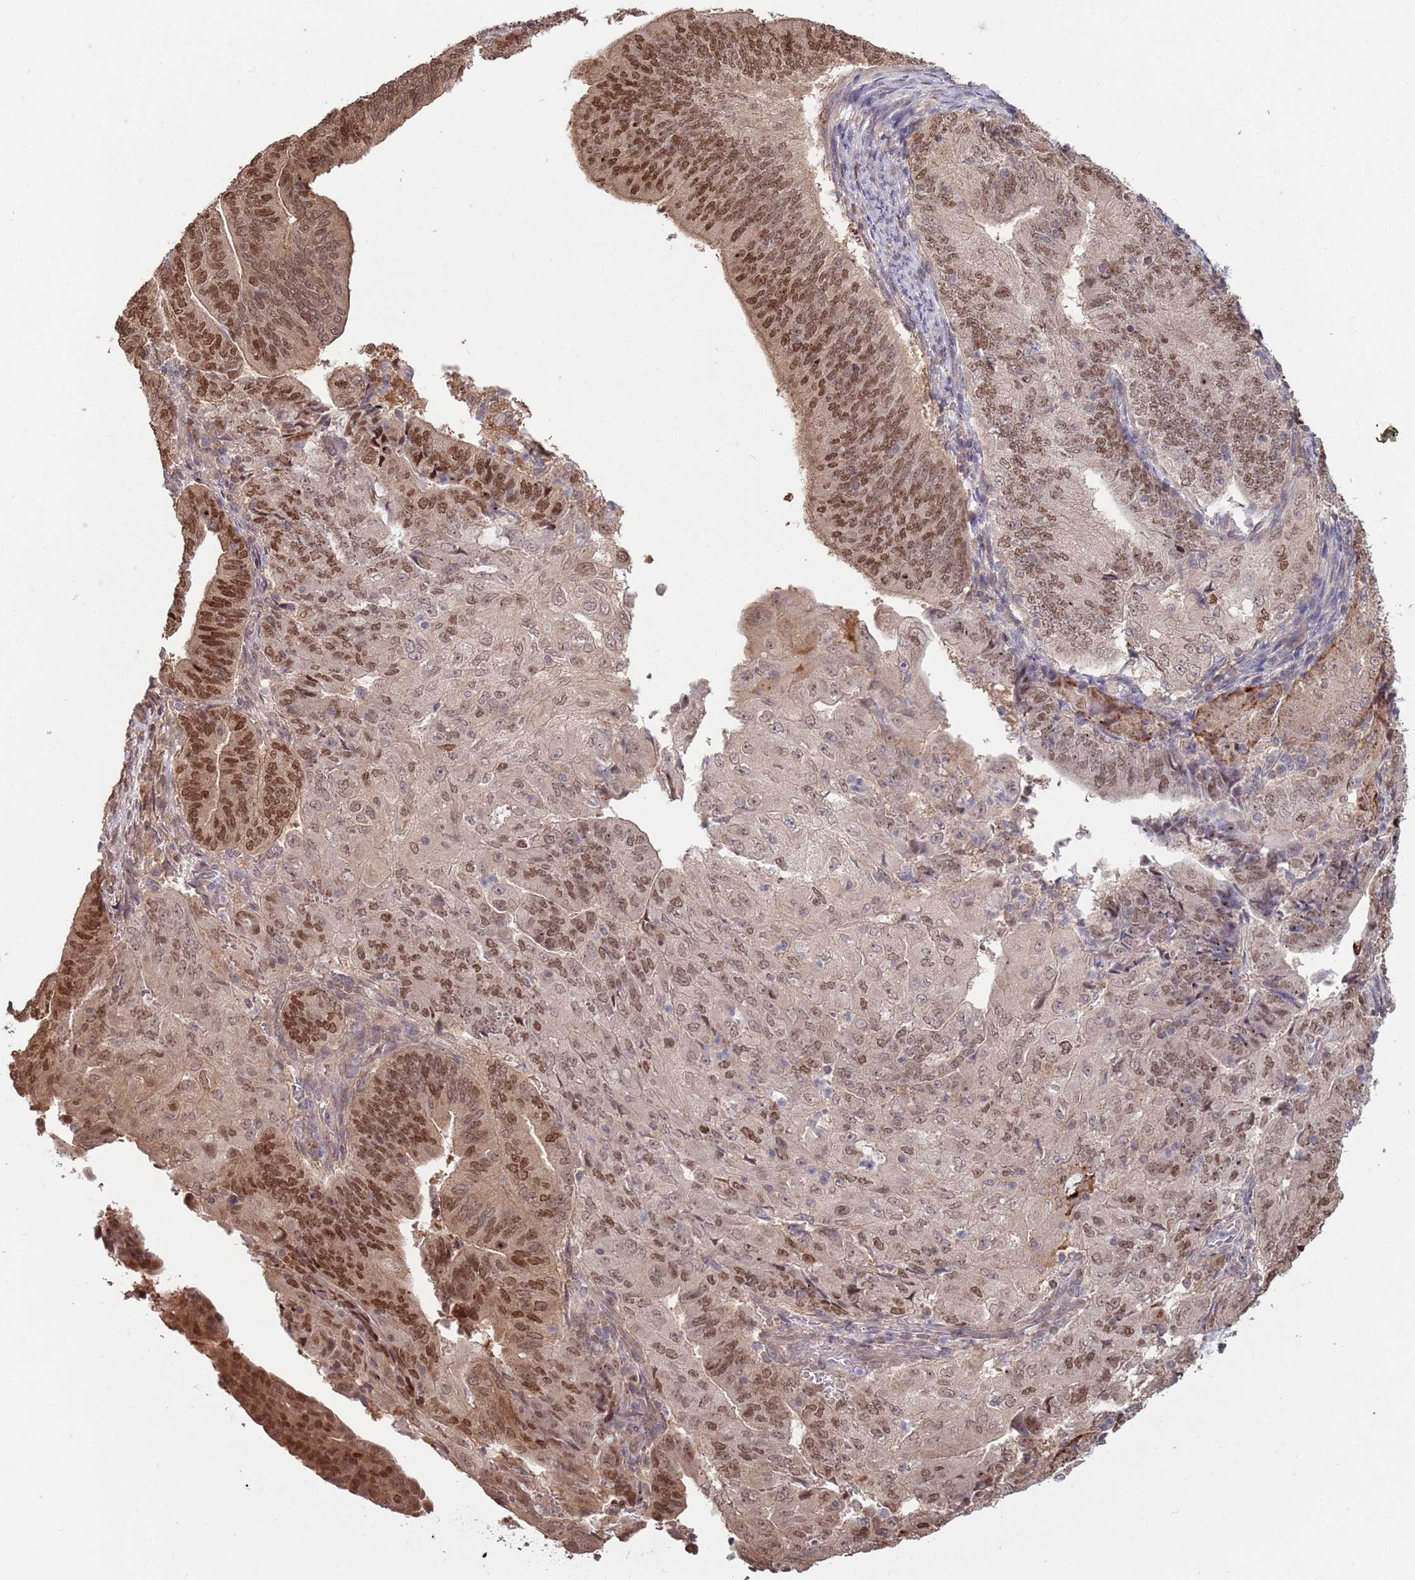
{"staining": {"intensity": "strong", "quantity": "25%-75%", "location": "nuclear"}, "tissue": "endometrial cancer", "cell_type": "Tumor cells", "image_type": "cancer", "snomed": [{"axis": "morphology", "description": "Adenocarcinoma, NOS"}, {"axis": "topography", "description": "Endometrium"}], "caption": "This is an image of immunohistochemistry staining of adenocarcinoma (endometrial), which shows strong staining in the nuclear of tumor cells.", "gene": "SALL1", "patient": {"sex": "female", "age": 70}}